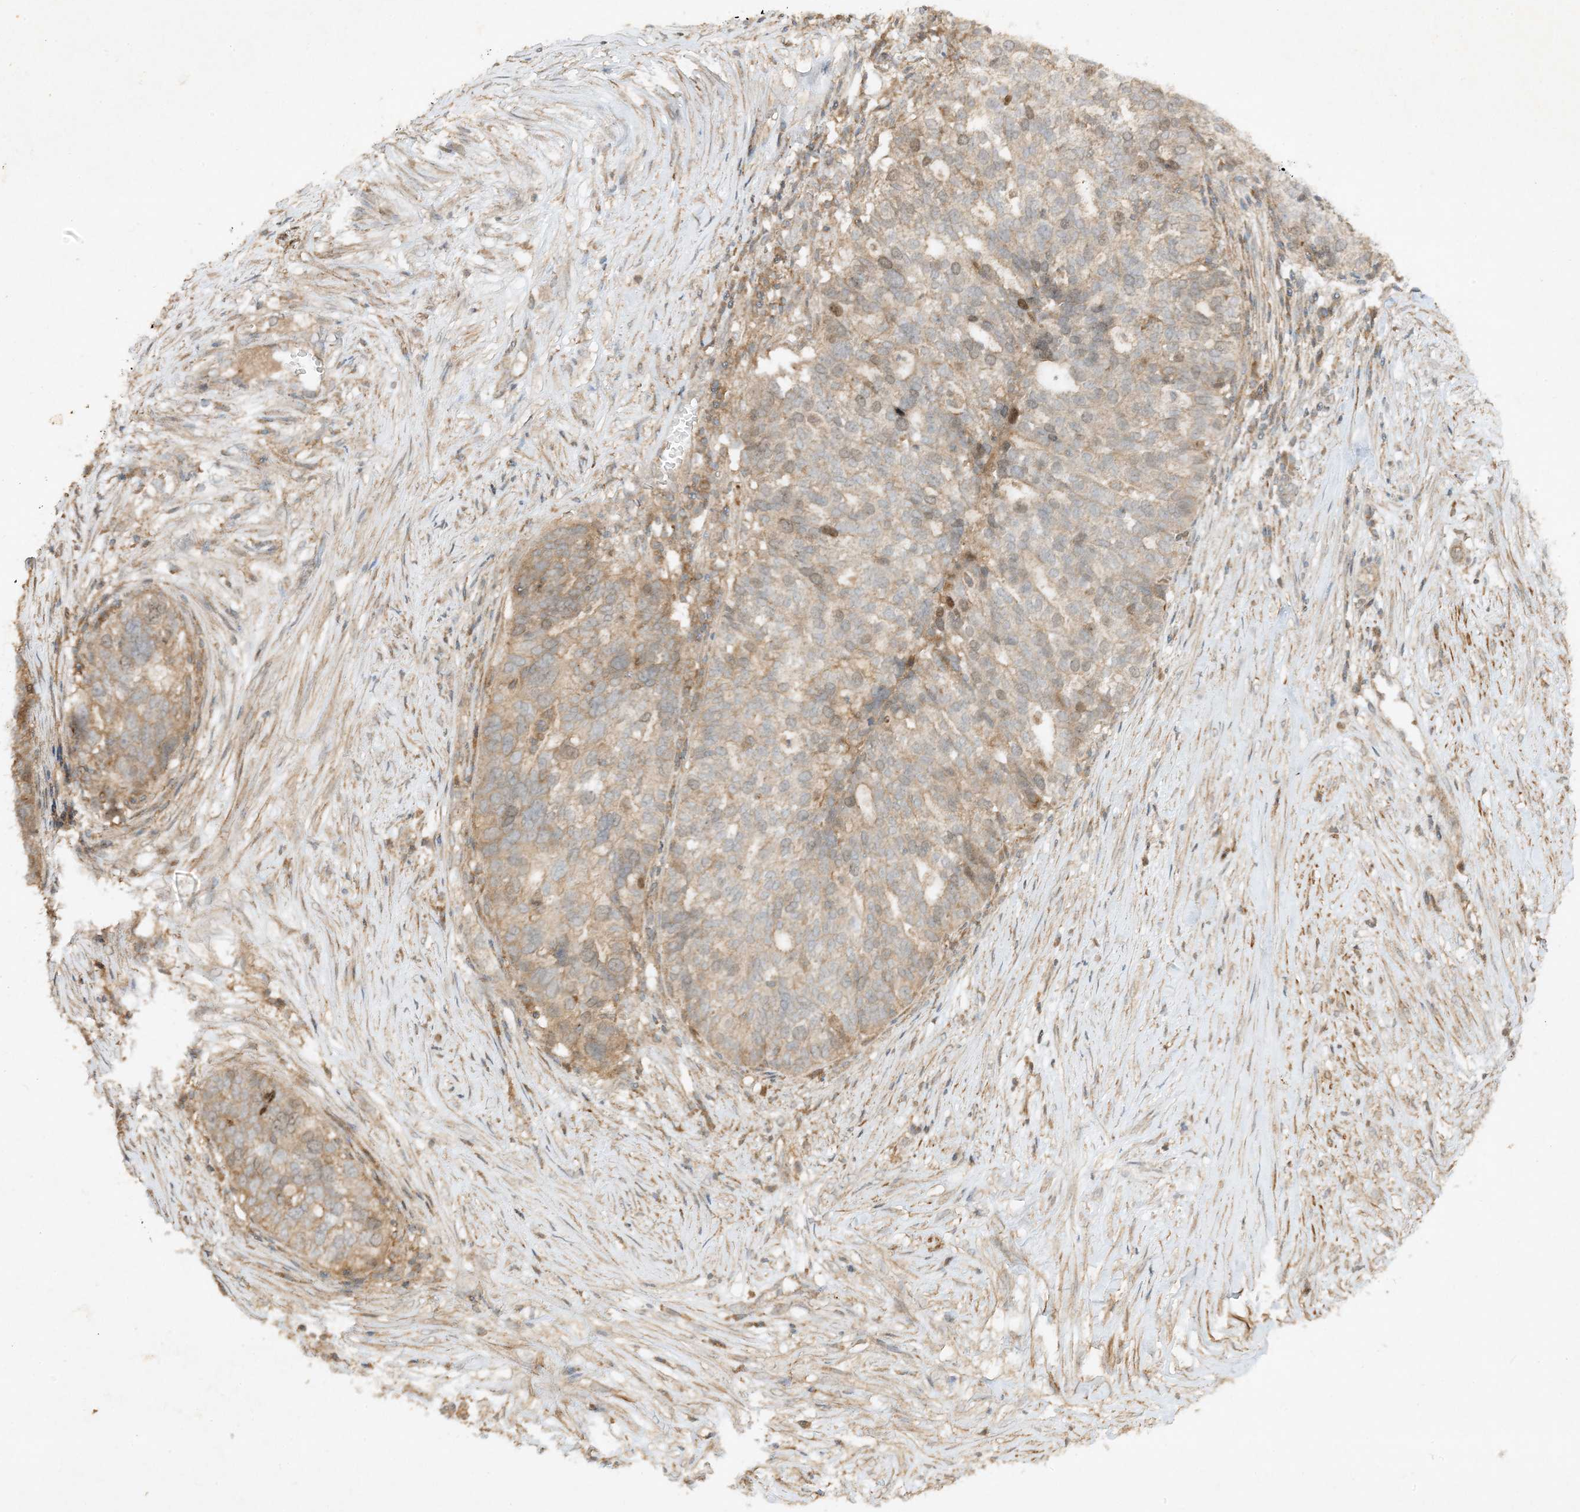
{"staining": {"intensity": "weak", "quantity": "25%-75%", "location": "cytoplasmic/membranous"}, "tissue": "ovarian cancer", "cell_type": "Tumor cells", "image_type": "cancer", "snomed": [{"axis": "morphology", "description": "Cystadenocarcinoma, serous, NOS"}, {"axis": "topography", "description": "Ovary"}], "caption": "A high-resolution image shows immunohistochemistry (IHC) staining of ovarian cancer (serous cystadenocarcinoma), which reveals weak cytoplasmic/membranous positivity in approximately 25%-75% of tumor cells.", "gene": "XRN1", "patient": {"sex": "female", "age": 59}}